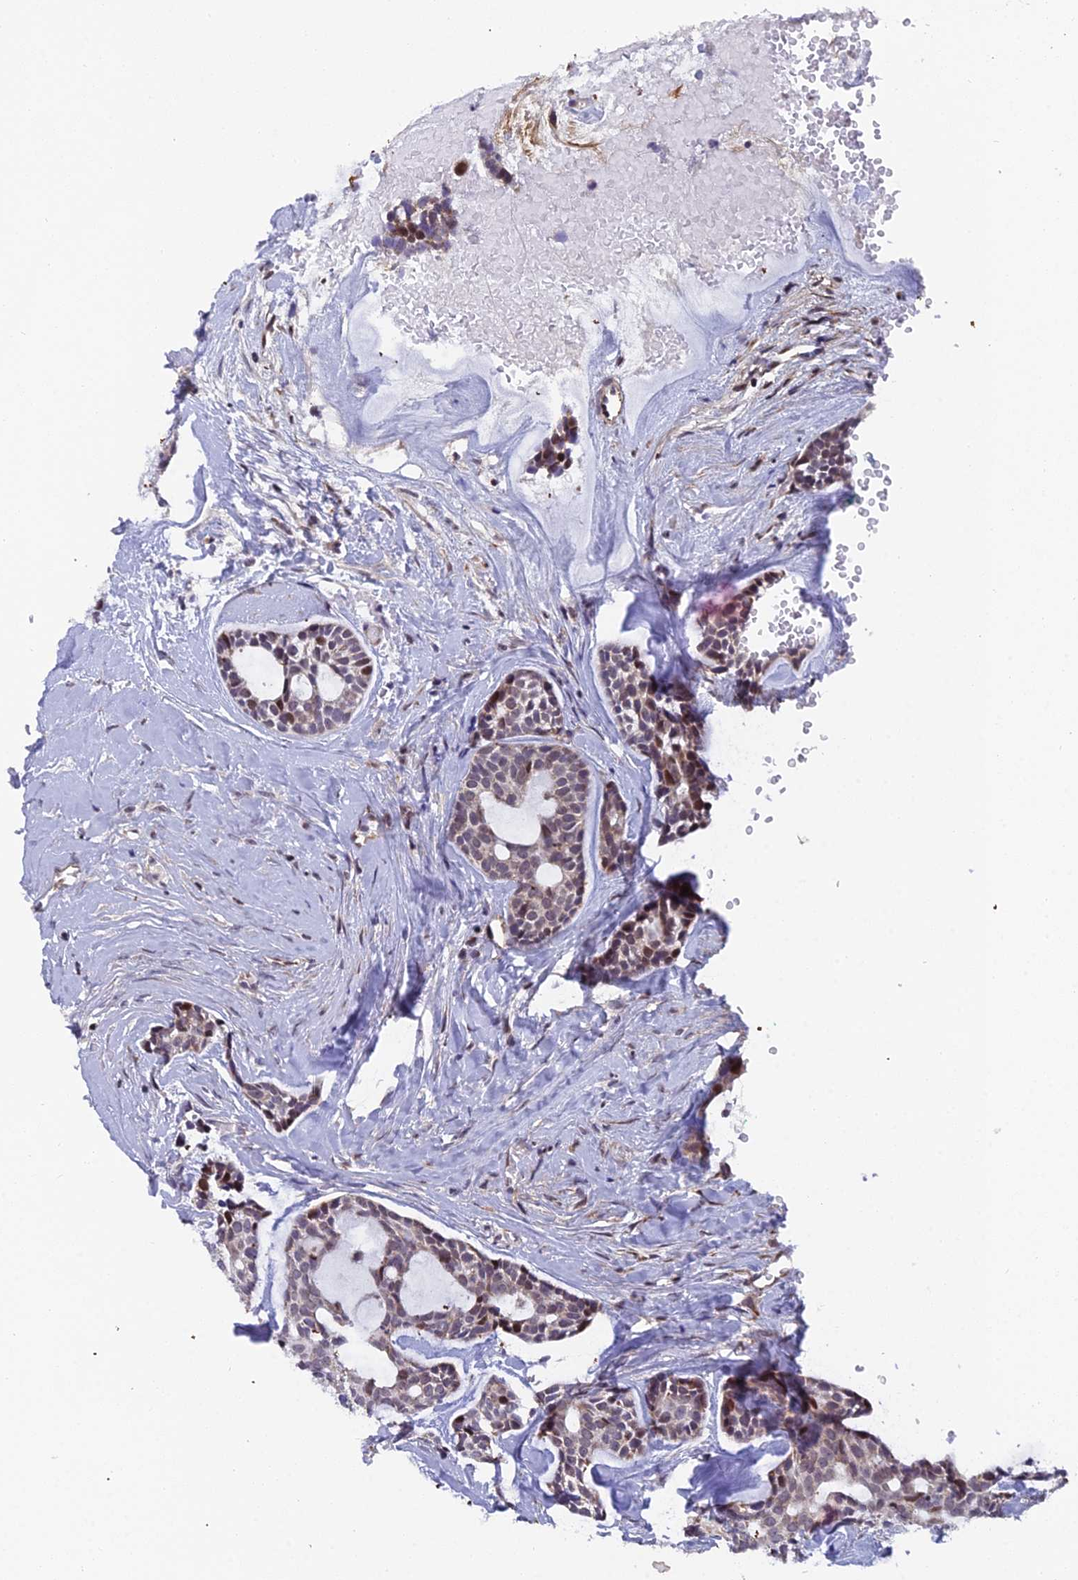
{"staining": {"intensity": "moderate", "quantity": "<25%", "location": "nuclear"}, "tissue": "head and neck cancer", "cell_type": "Tumor cells", "image_type": "cancer", "snomed": [{"axis": "morphology", "description": "Normal tissue, NOS"}, {"axis": "morphology", "description": "Adenocarcinoma, NOS"}, {"axis": "topography", "description": "Subcutis"}, {"axis": "topography", "description": "Nasopharynx"}, {"axis": "topography", "description": "Head-Neck"}], "caption": "Immunohistochemical staining of head and neck cancer exhibits low levels of moderate nuclear positivity in about <25% of tumor cells. (brown staining indicates protein expression, while blue staining denotes nuclei).", "gene": "XKR9", "patient": {"sex": "female", "age": 73}}